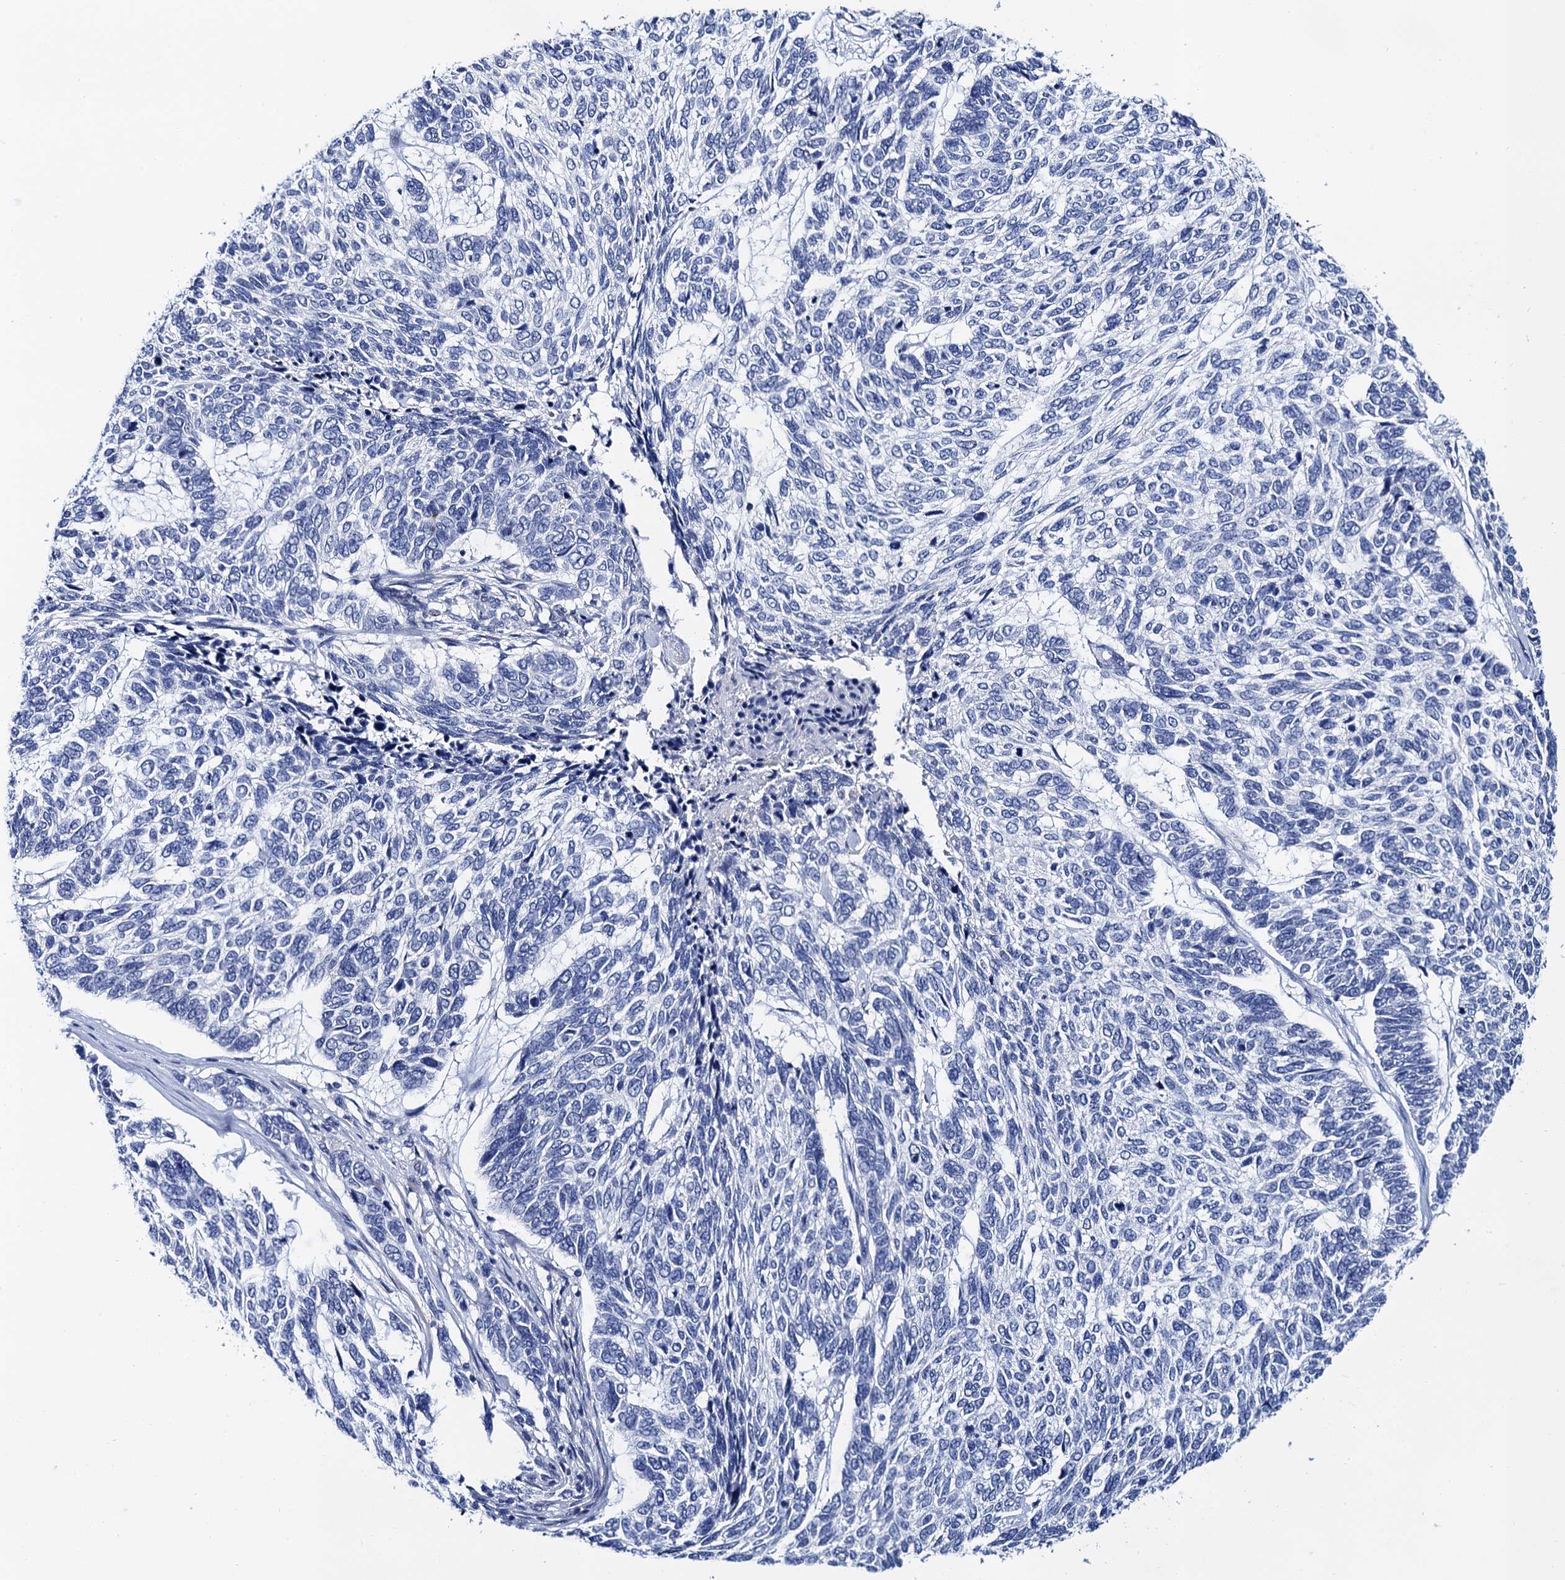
{"staining": {"intensity": "negative", "quantity": "none", "location": "none"}, "tissue": "skin cancer", "cell_type": "Tumor cells", "image_type": "cancer", "snomed": [{"axis": "morphology", "description": "Basal cell carcinoma"}, {"axis": "topography", "description": "Skin"}], "caption": "This is a histopathology image of immunohistochemistry staining of basal cell carcinoma (skin), which shows no expression in tumor cells.", "gene": "LYPD3", "patient": {"sex": "female", "age": 65}}